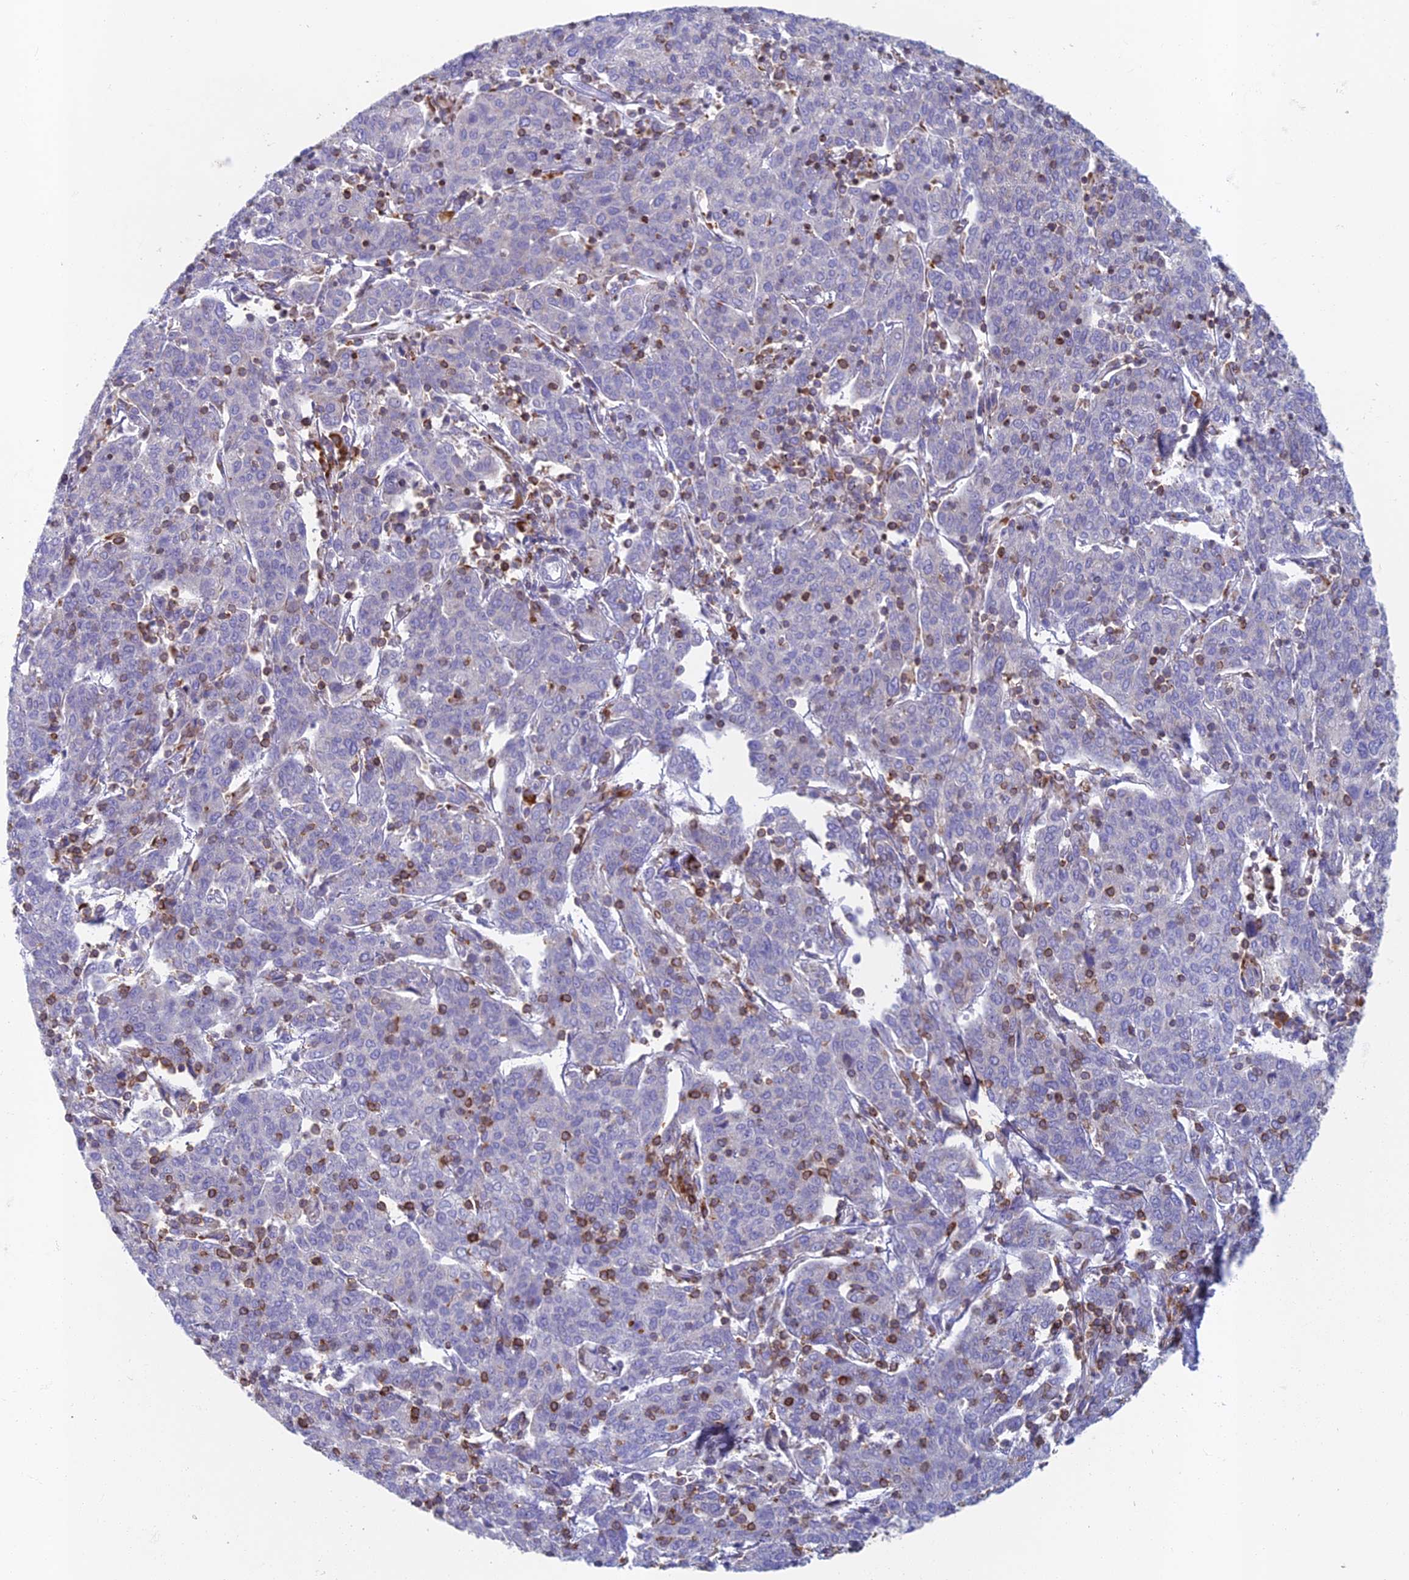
{"staining": {"intensity": "negative", "quantity": "none", "location": "none"}, "tissue": "cervical cancer", "cell_type": "Tumor cells", "image_type": "cancer", "snomed": [{"axis": "morphology", "description": "Squamous cell carcinoma, NOS"}, {"axis": "topography", "description": "Cervix"}], "caption": "DAB (3,3'-diaminobenzidine) immunohistochemical staining of cervical squamous cell carcinoma demonstrates no significant expression in tumor cells. (Immunohistochemistry (ihc), brightfield microscopy, high magnification).", "gene": "ABI3BP", "patient": {"sex": "female", "age": 67}}